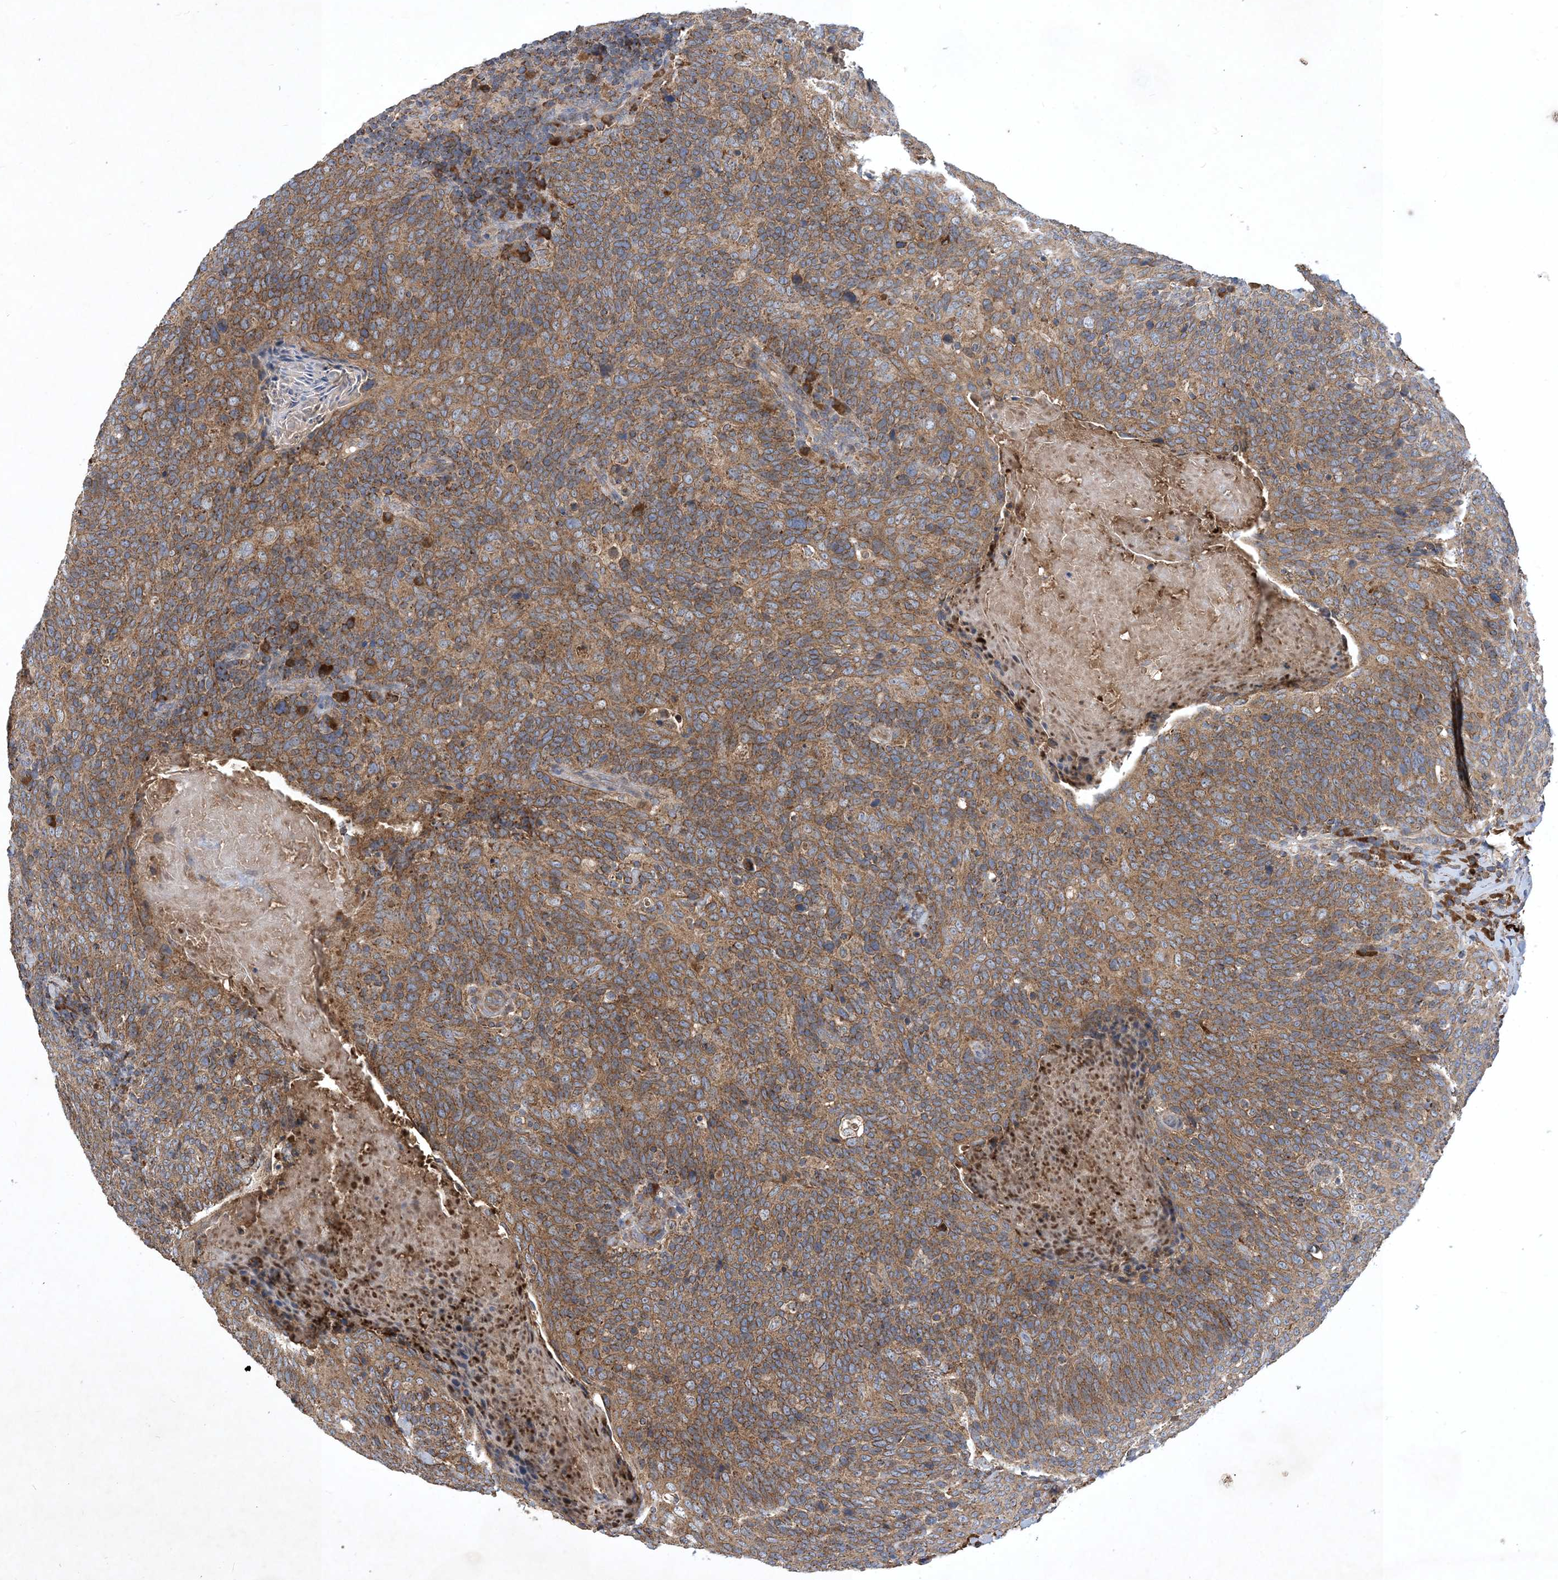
{"staining": {"intensity": "moderate", "quantity": ">75%", "location": "cytoplasmic/membranous"}, "tissue": "head and neck cancer", "cell_type": "Tumor cells", "image_type": "cancer", "snomed": [{"axis": "morphology", "description": "Squamous cell carcinoma, NOS"}, {"axis": "morphology", "description": "Squamous cell carcinoma, metastatic, NOS"}, {"axis": "topography", "description": "Lymph node"}, {"axis": "topography", "description": "Head-Neck"}], "caption": "Human metastatic squamous cell carcinoma (head and neck) stained with a protein marker demonstrates moderate staining in tumor cells.", "gene": "STK19", "patient": {"sex": "male", "age": 62}}